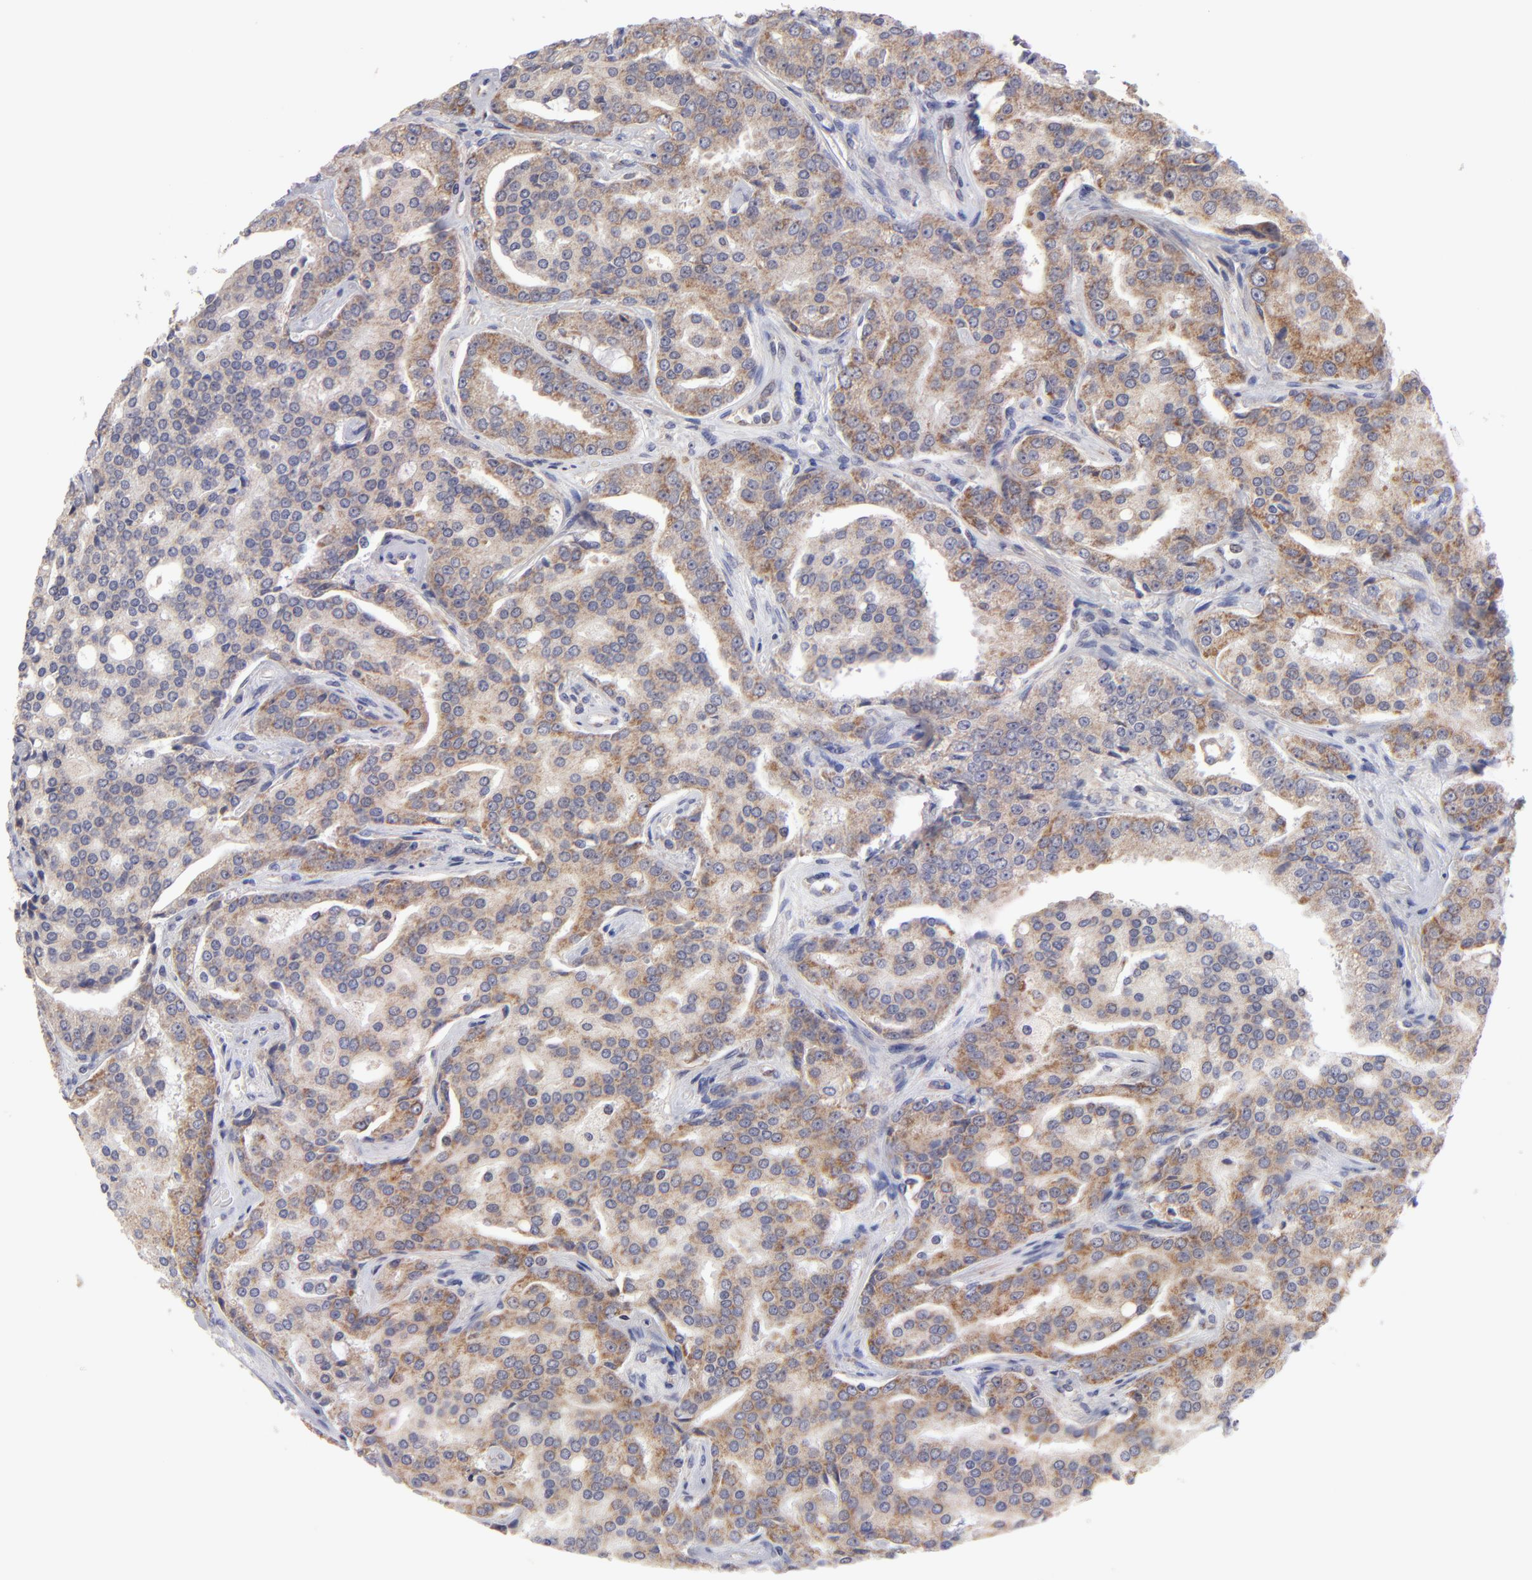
{"staining": {"intensity": "moderate", "quantity": ">75%", "location": "cytoplasmic/membranous"}, "tissue": "prostate cancer", "cell_type": "Tumor cells", "image_type": "cancer", "snomed": [{"axis": "morphology", "description": "Adenocarcinoma, High grade"}, {"axis": "topography", "description": "Prostate"}], "caption": "Moderate cytoplasmic/membranous protein staining is identified in approximately >75% of tumor cells in adenocarcinoma (high-grade) (prostate). The staining was performed using DAB (3,3'-diaminobenzidine), with brown indicating positive protein expression. Nuclei are stained blue with hematoxylin.", "gene": "HCCS", "patient": {"sex": "male", "age": 72}}